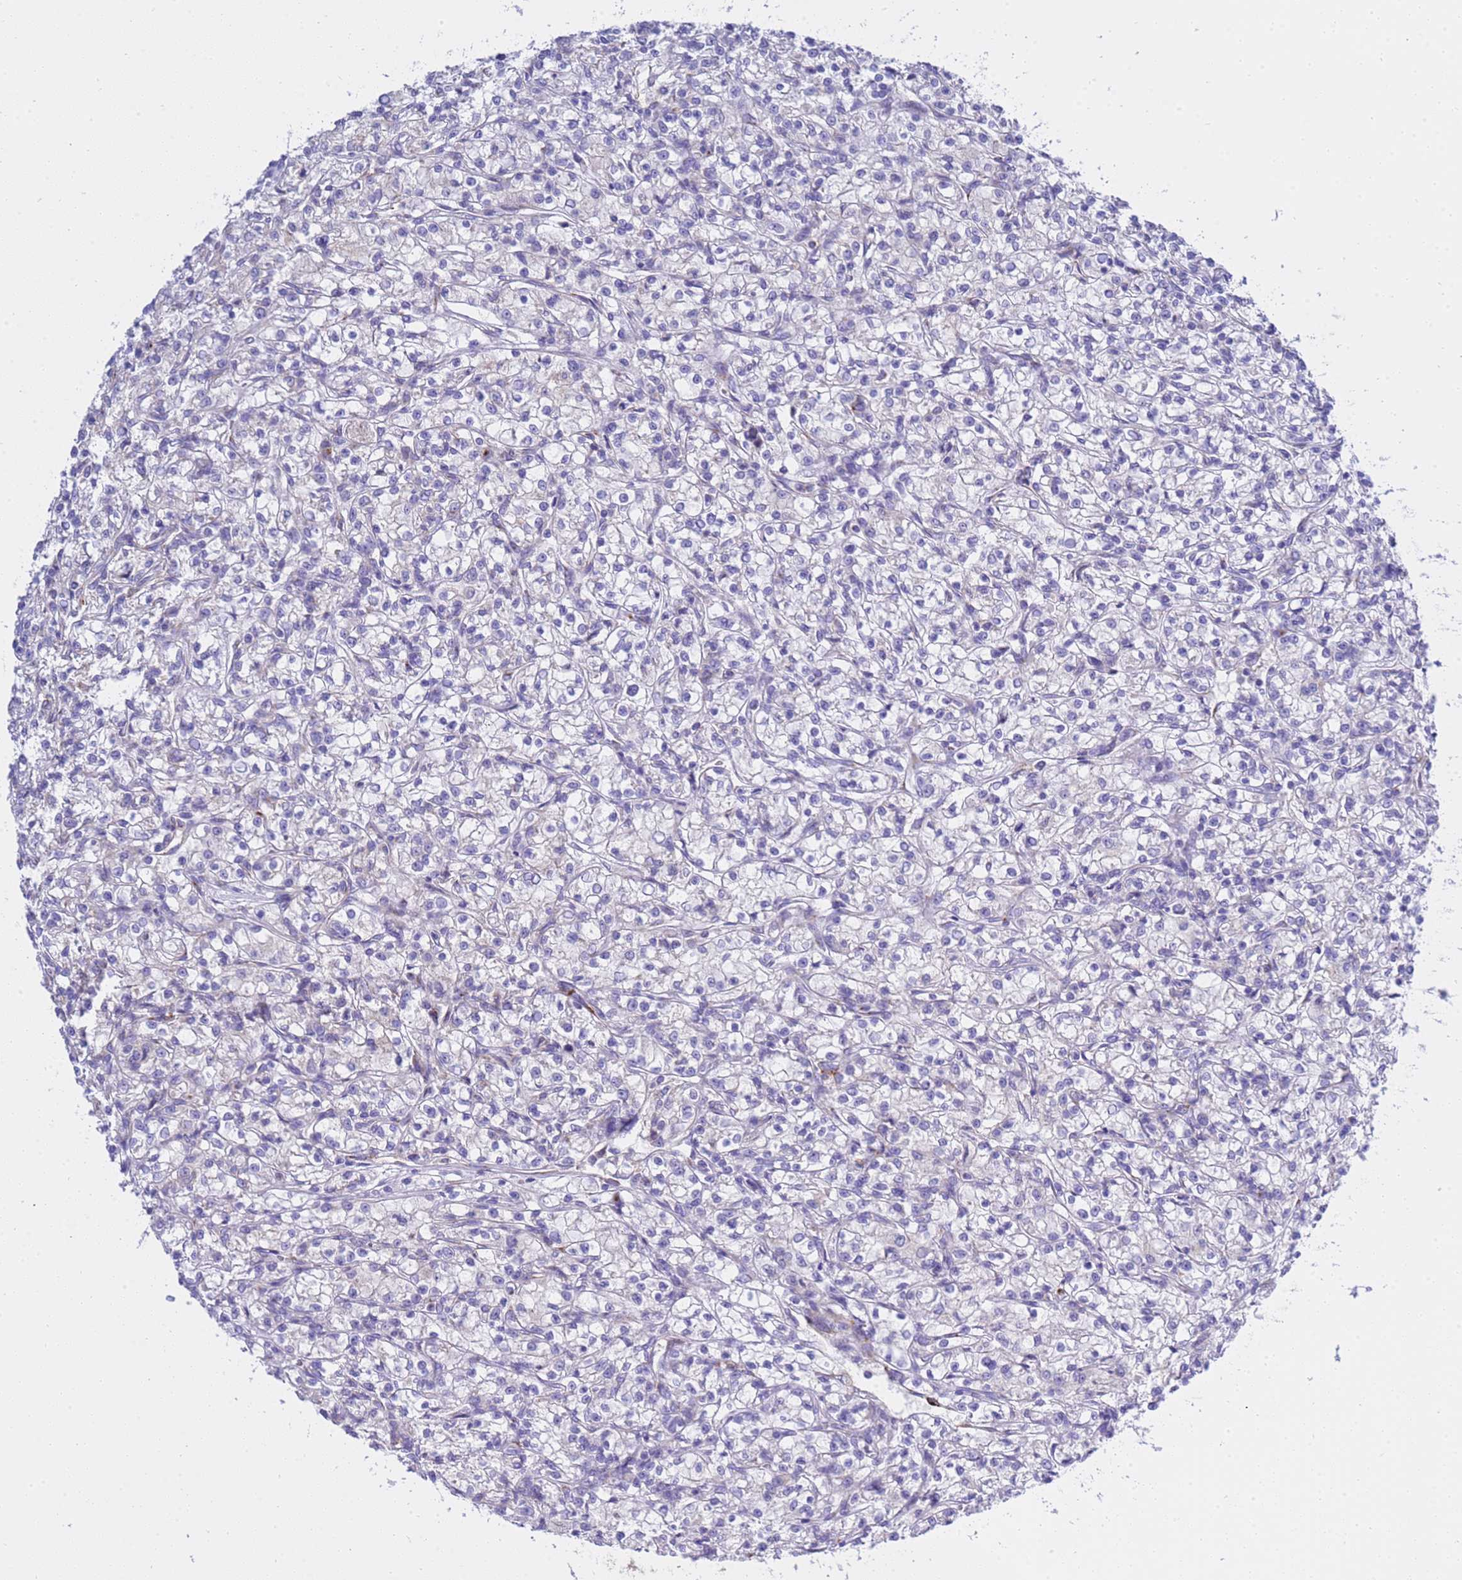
{"staining": {"intensity": "negative", "quantity": "none", "location": "none"}, "tissue": "renal cancer", "cell_type": "Tumor cells", "image_type": "cancer", "snomed": [{"axis": "morphology", "description": "Adenocarcinoma, NOS"}, {"axis": "topography", "description": "Kidney"}], "caption": "Tumor cells are negative for brown protein staining in adenocarcinoma (renal). The staining was performed using DAB to visualize the protein expression in brown, while the nuclei were stained in blue with hematoxylin (Magnification: 20x).", "gene": "ANAPC1", "patient": {"sex": "female", "age": 59}}